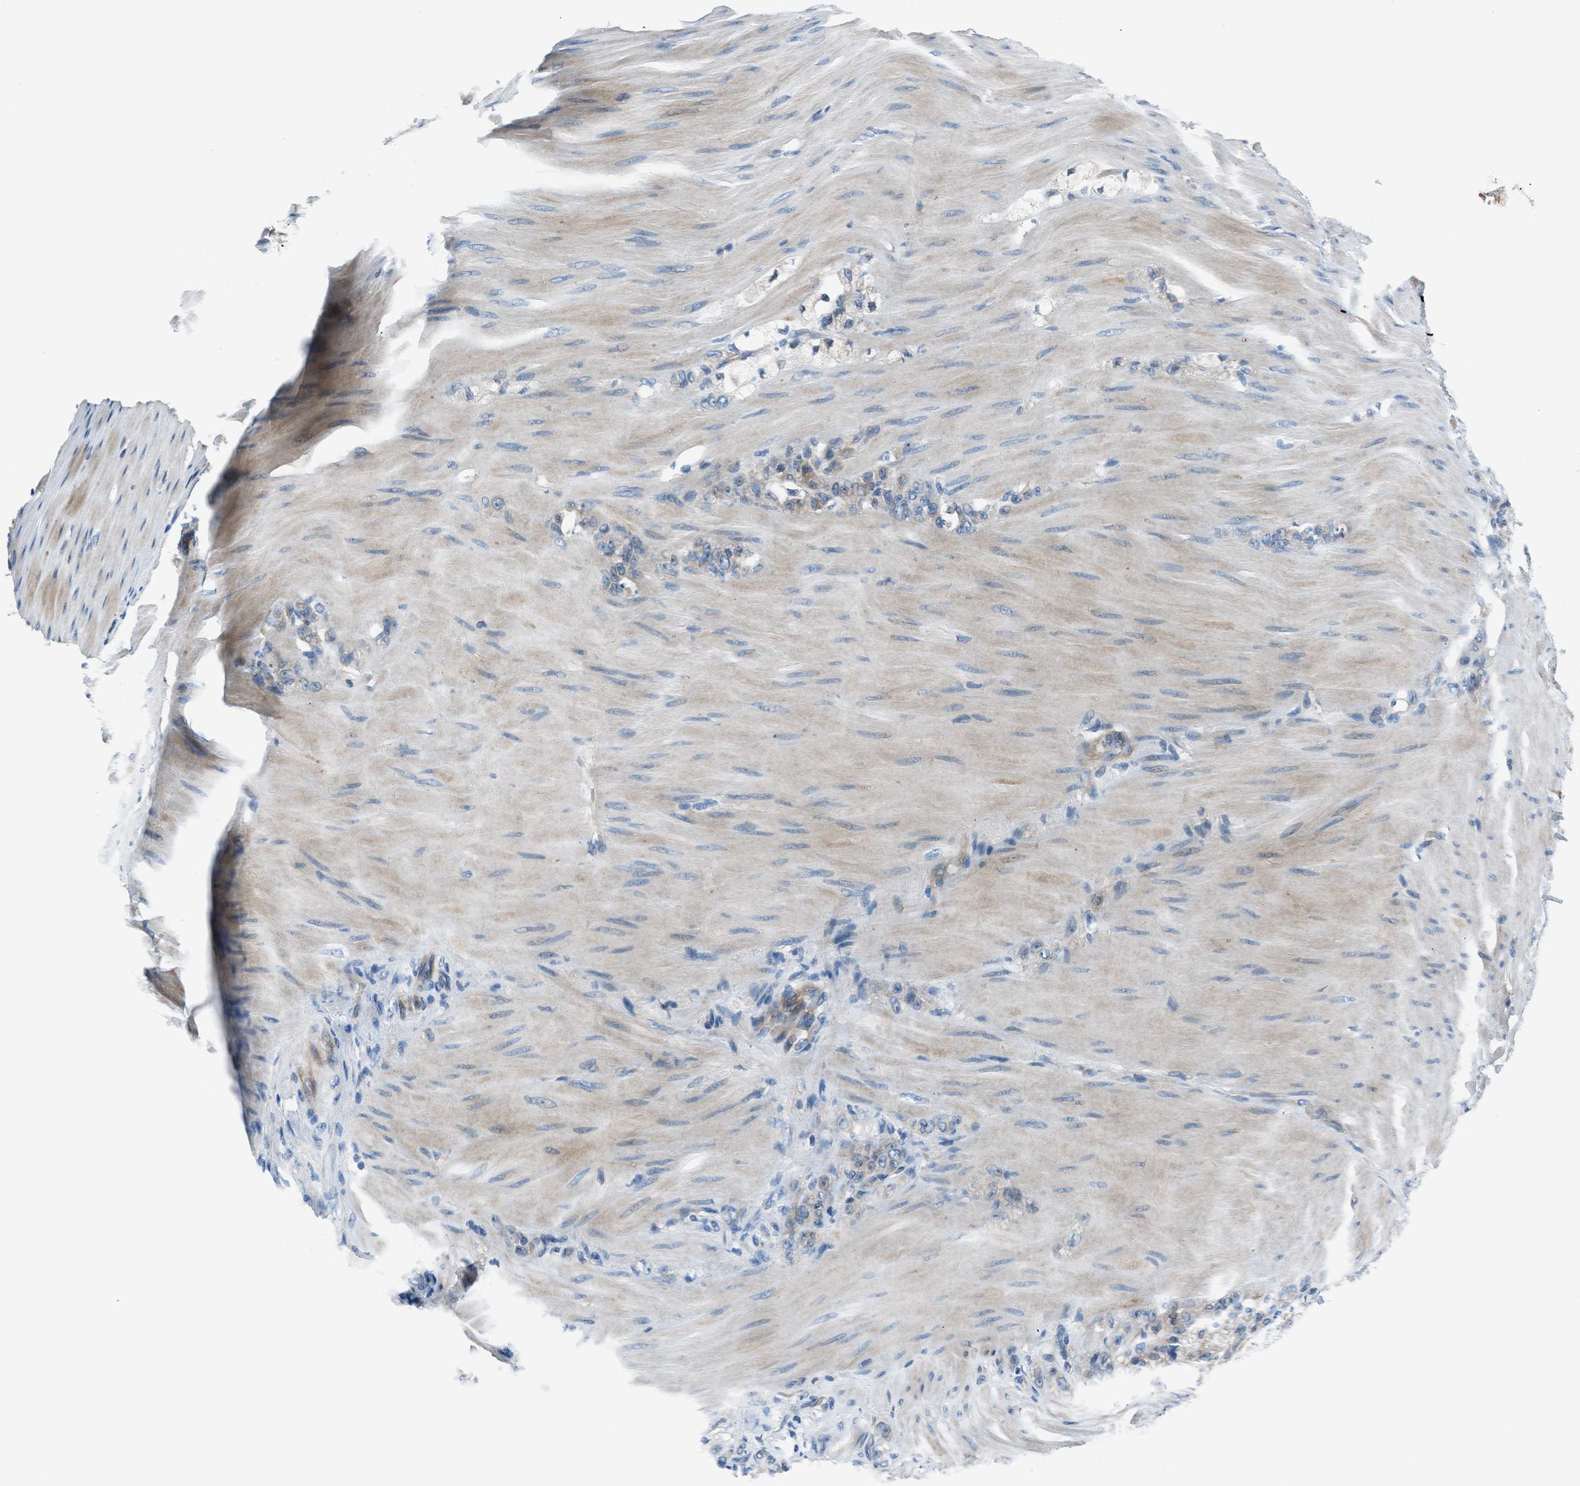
{"staining": {"intensity": "weak", "quantity": "<25%", "location": "cytoplasmic/membranous"}, "tissue": "stomach cancer", "cell_type": "Tumor cells", "image_type": "cancer", "snomed": [{"axis": "morphology", "description": "Normal tissue, NOS"}, {"axis": "morphology", "description": "Adenocarcinoma, NOS"}, {"axis": "topography", "description": "Stomach"}], "caption": "DAB immunohistochemical staining of human stomach adenocarcinoma demonstrates no significant expression in tumor cells.", "gene": "SLC38A6", "patient": {"sex": "male", "age": 82}}